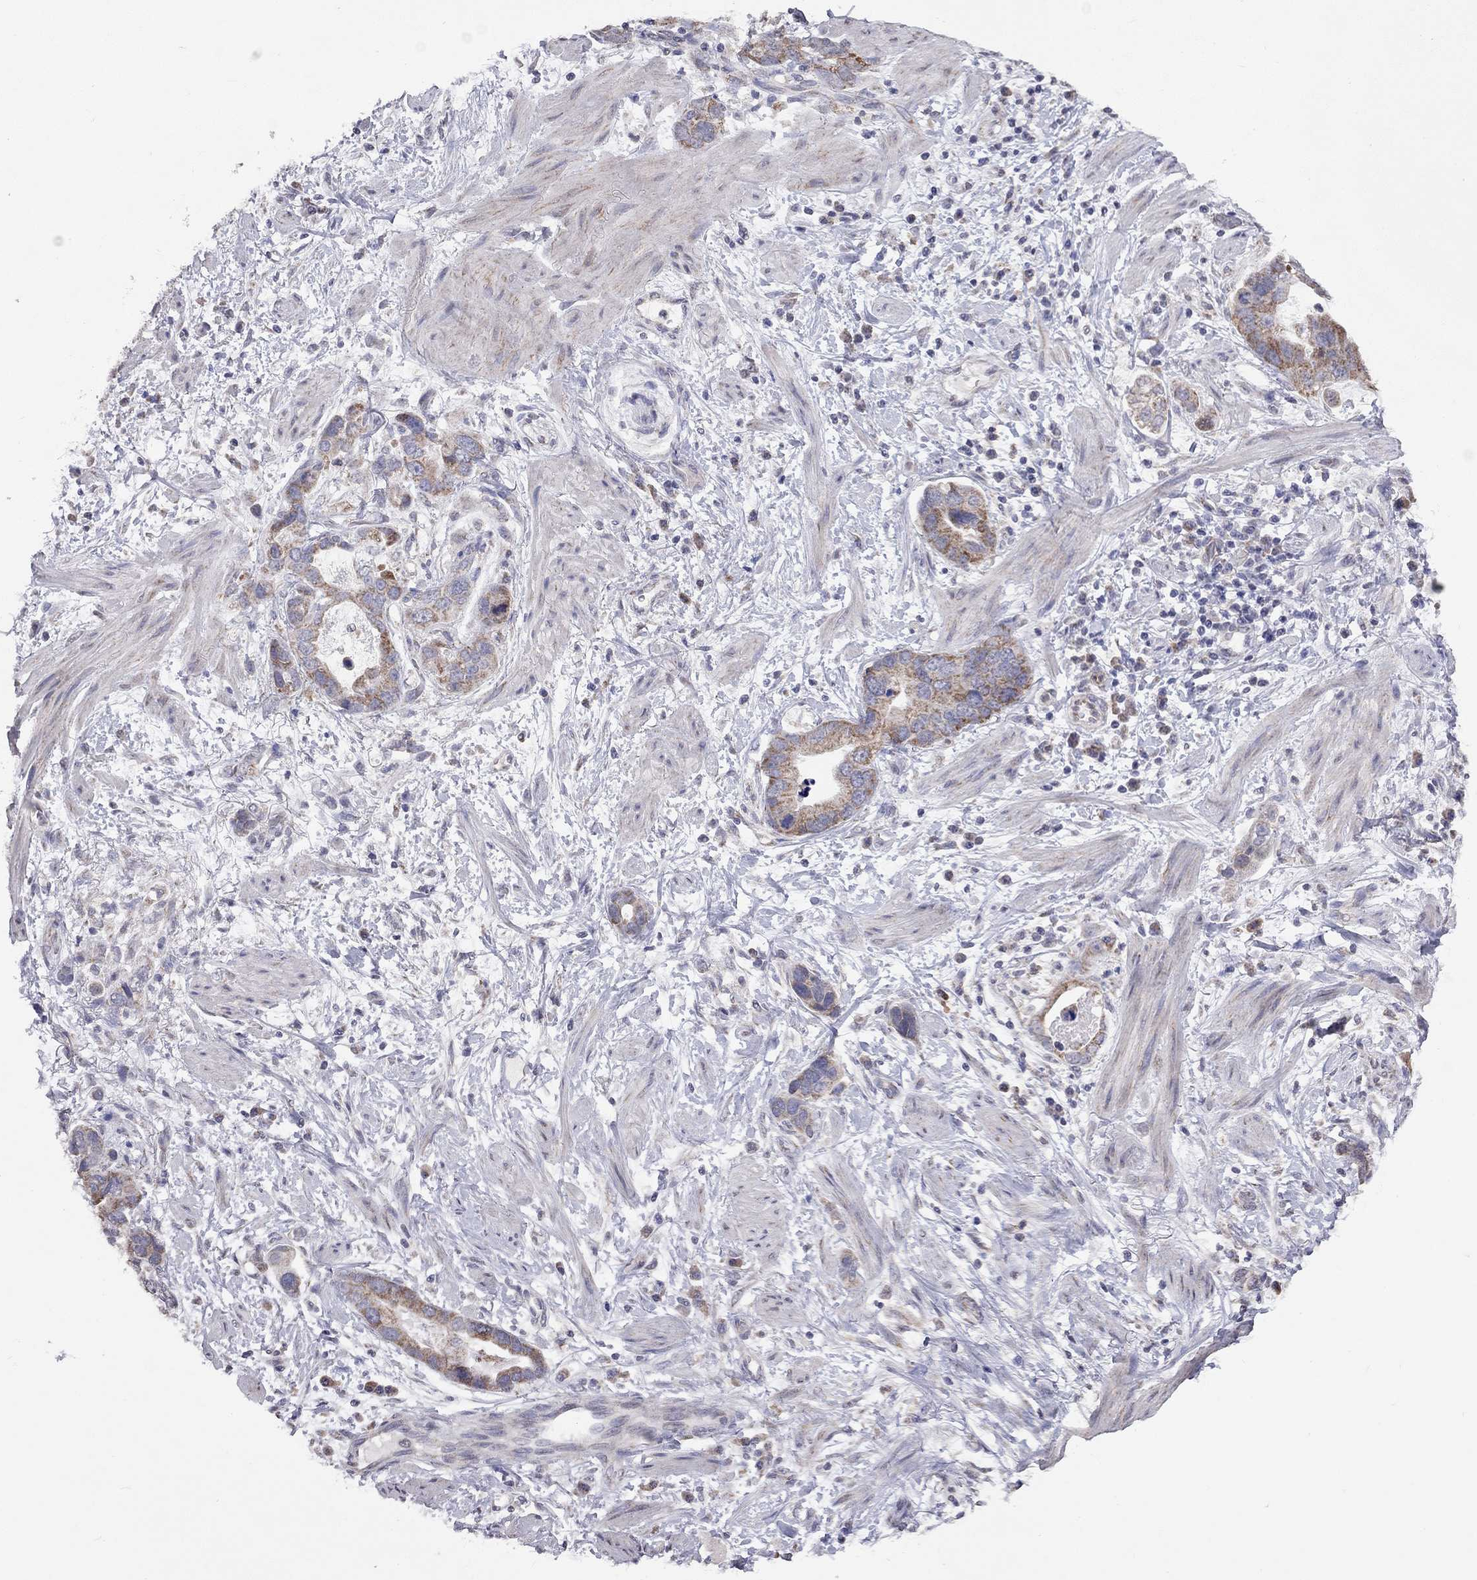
{"staining": {"intensity": "moderate", "quantity": ">75%", "location": "cytoplasmic/membranous"}, "tissue": "stomach cancer", "cell_type": "Tumor cells", "image_type": "cancer", "snomed": [{"axis": "morphology", "description": "Adenocarcinoma, NOS"}, {"axis": "topography", "description": "Stomach, lower"}], "caption": "Stomach cancer stained for a protein (brown) exhibits moderate cytoplasmic/membranous positive positivity in about >75% of tumor cells.", "gene": "NDUFB1", "patient": {"sex": "female", "age": 93}}